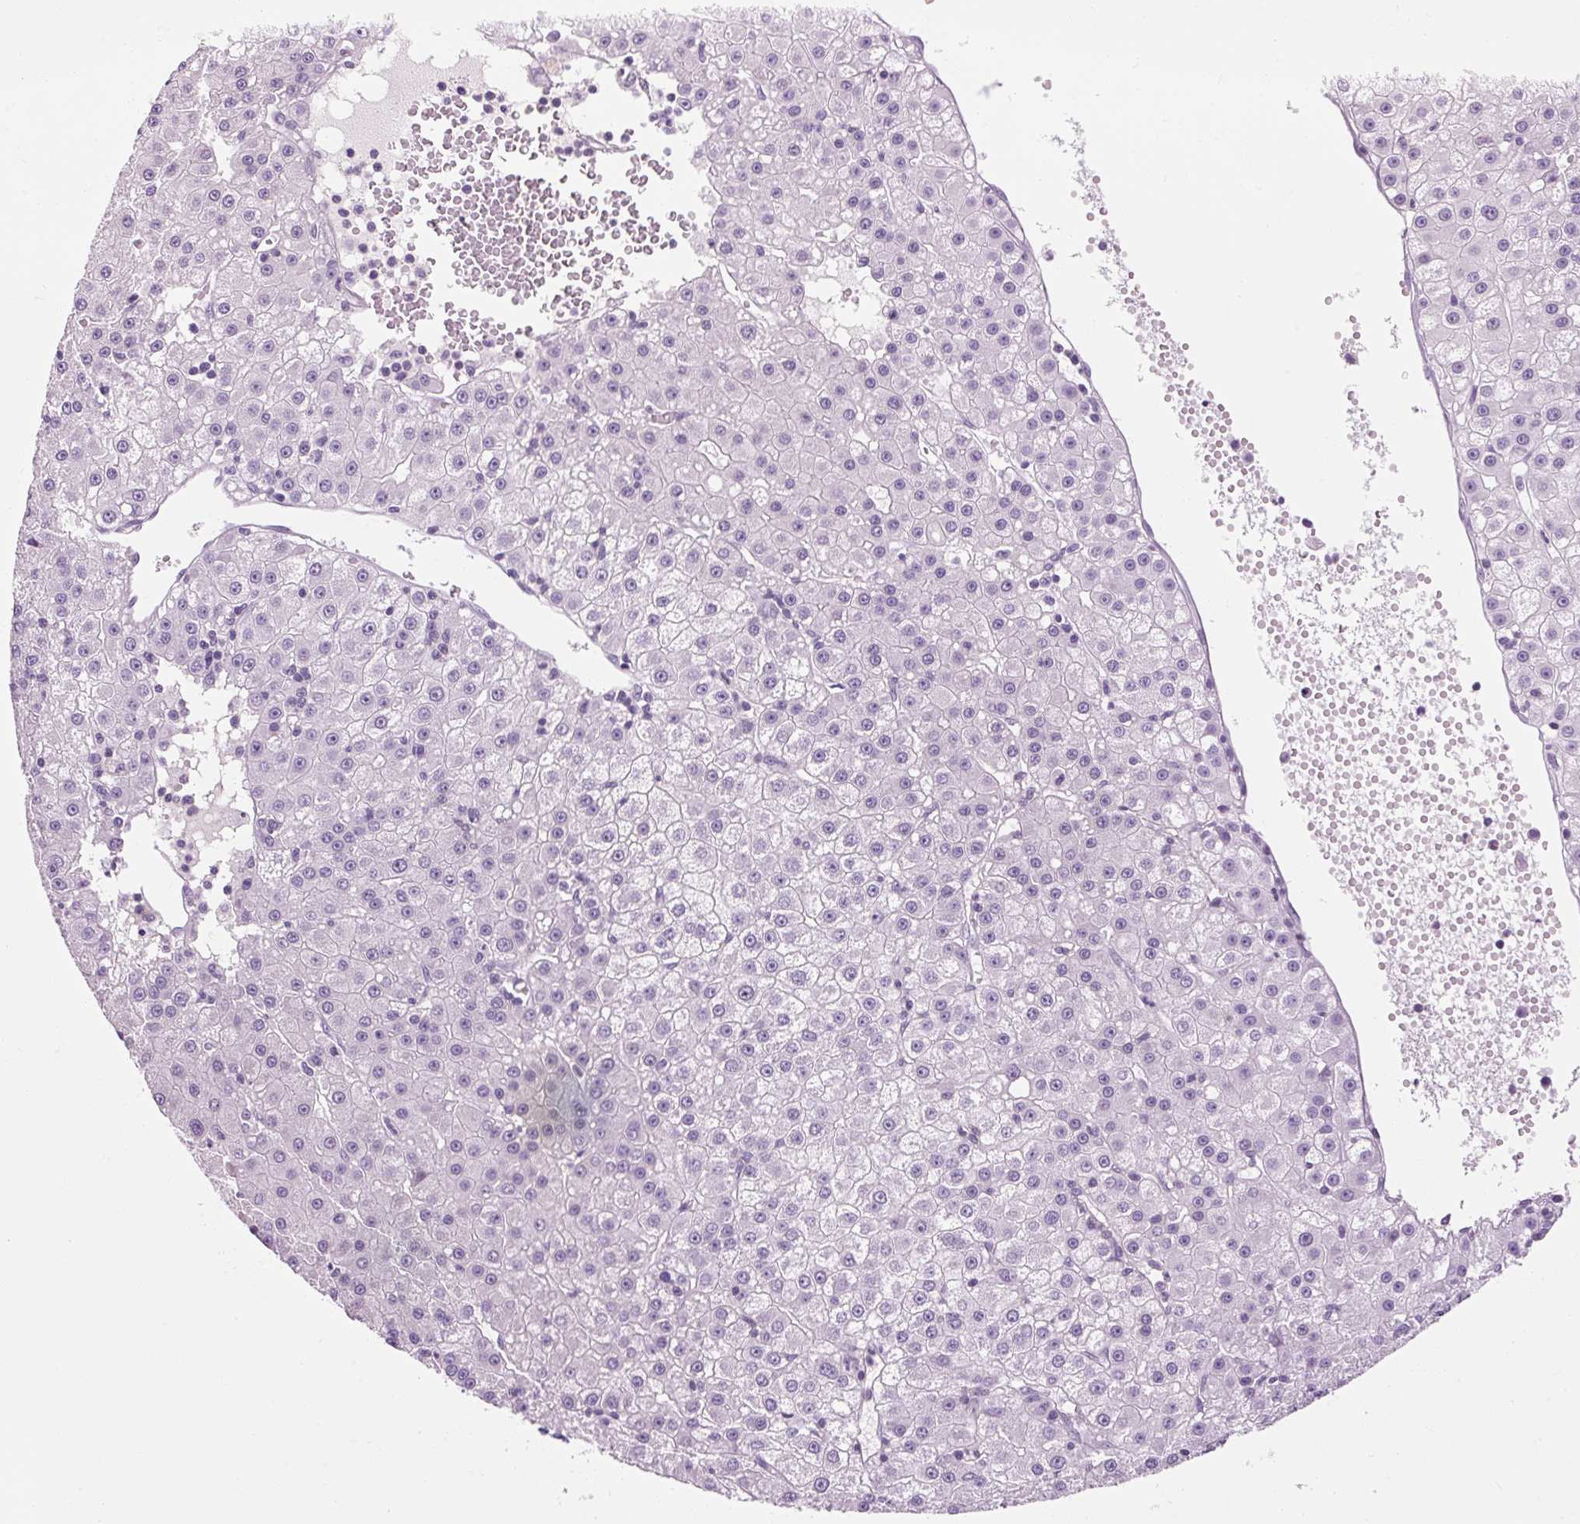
{"staining": {"intensity": "negative", "quantity": "none", "location": "none"}, "tissue": "liver cancer", "cell_type": "Tumor cells", "image_type": "cancer", "snomed": [{"axis": "morphology", "description": "Carcinoma, Hepatocellular, NOS"}, {"axis": "topography", "description": "Liver"}], "caption": "A histopathology image of human liver hepatocellular carcinoma is negative for staining in tumor cells. (Stains: DAB (3,3'-diaminobenzidine) IHC with hematoxylin counter stain, Microscopy: brightfield microscopy at high magnification).", "gene": "TIGD2", "patient": {"sex": "male", "age": 76}}